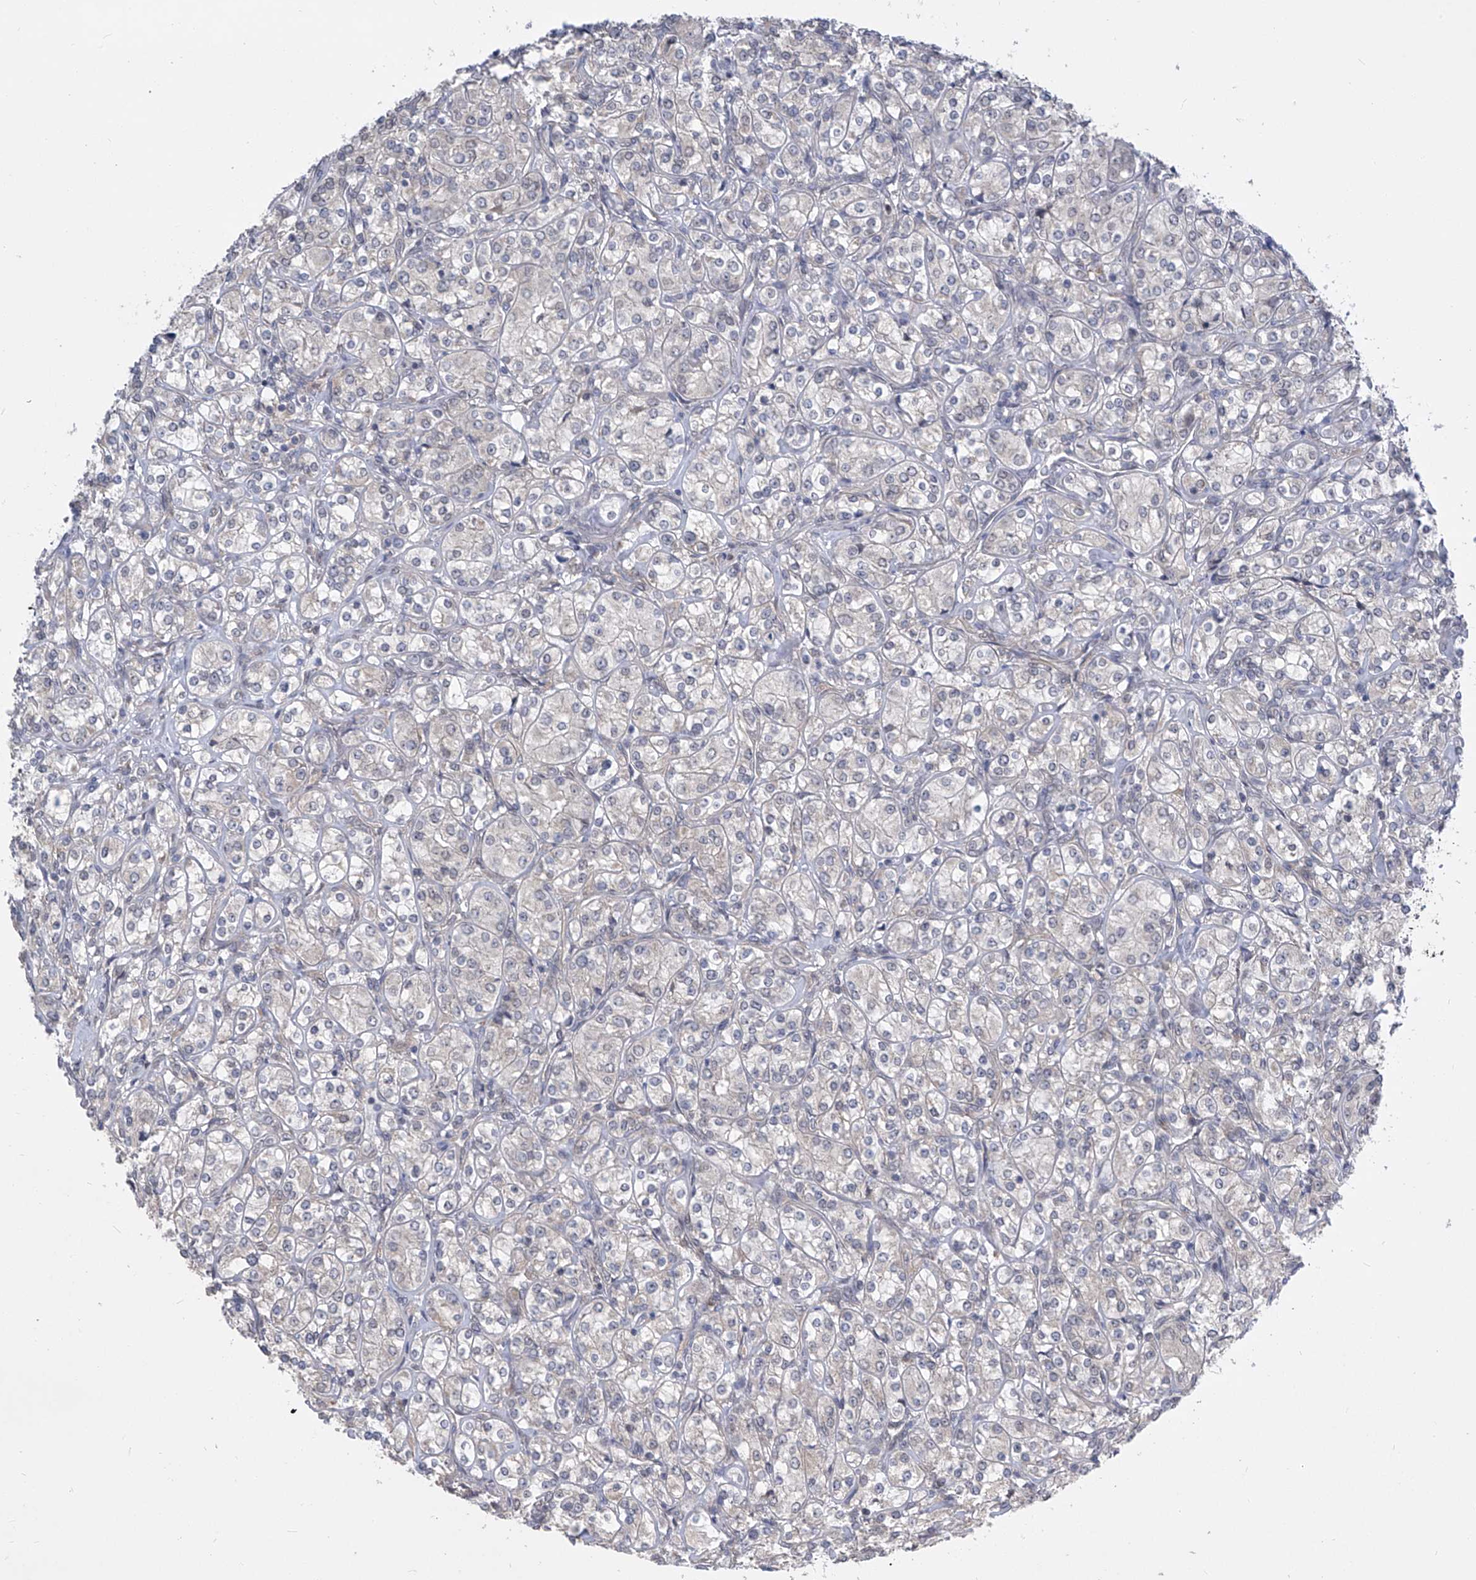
{"staining": {"intensity": "negative", "quantity": "none", "location": "none"}, "tissue": "renal cancer", "cell_type": "Tumor cells", "image_type": "cancer", "snomed": [{"axis": "morphology", "description": "Adenocarcinoma, NOS"}, {"axis": "topography", "description": "Kidney"}], "caption": "Immunohistochemical staining of renal cancer displays no significant positivity in tumor cells. (Brightfield microscopy of DAB IHC at high magnification).", "gene": "CETN2", "patient": {"sex": "male", "age": 77}}